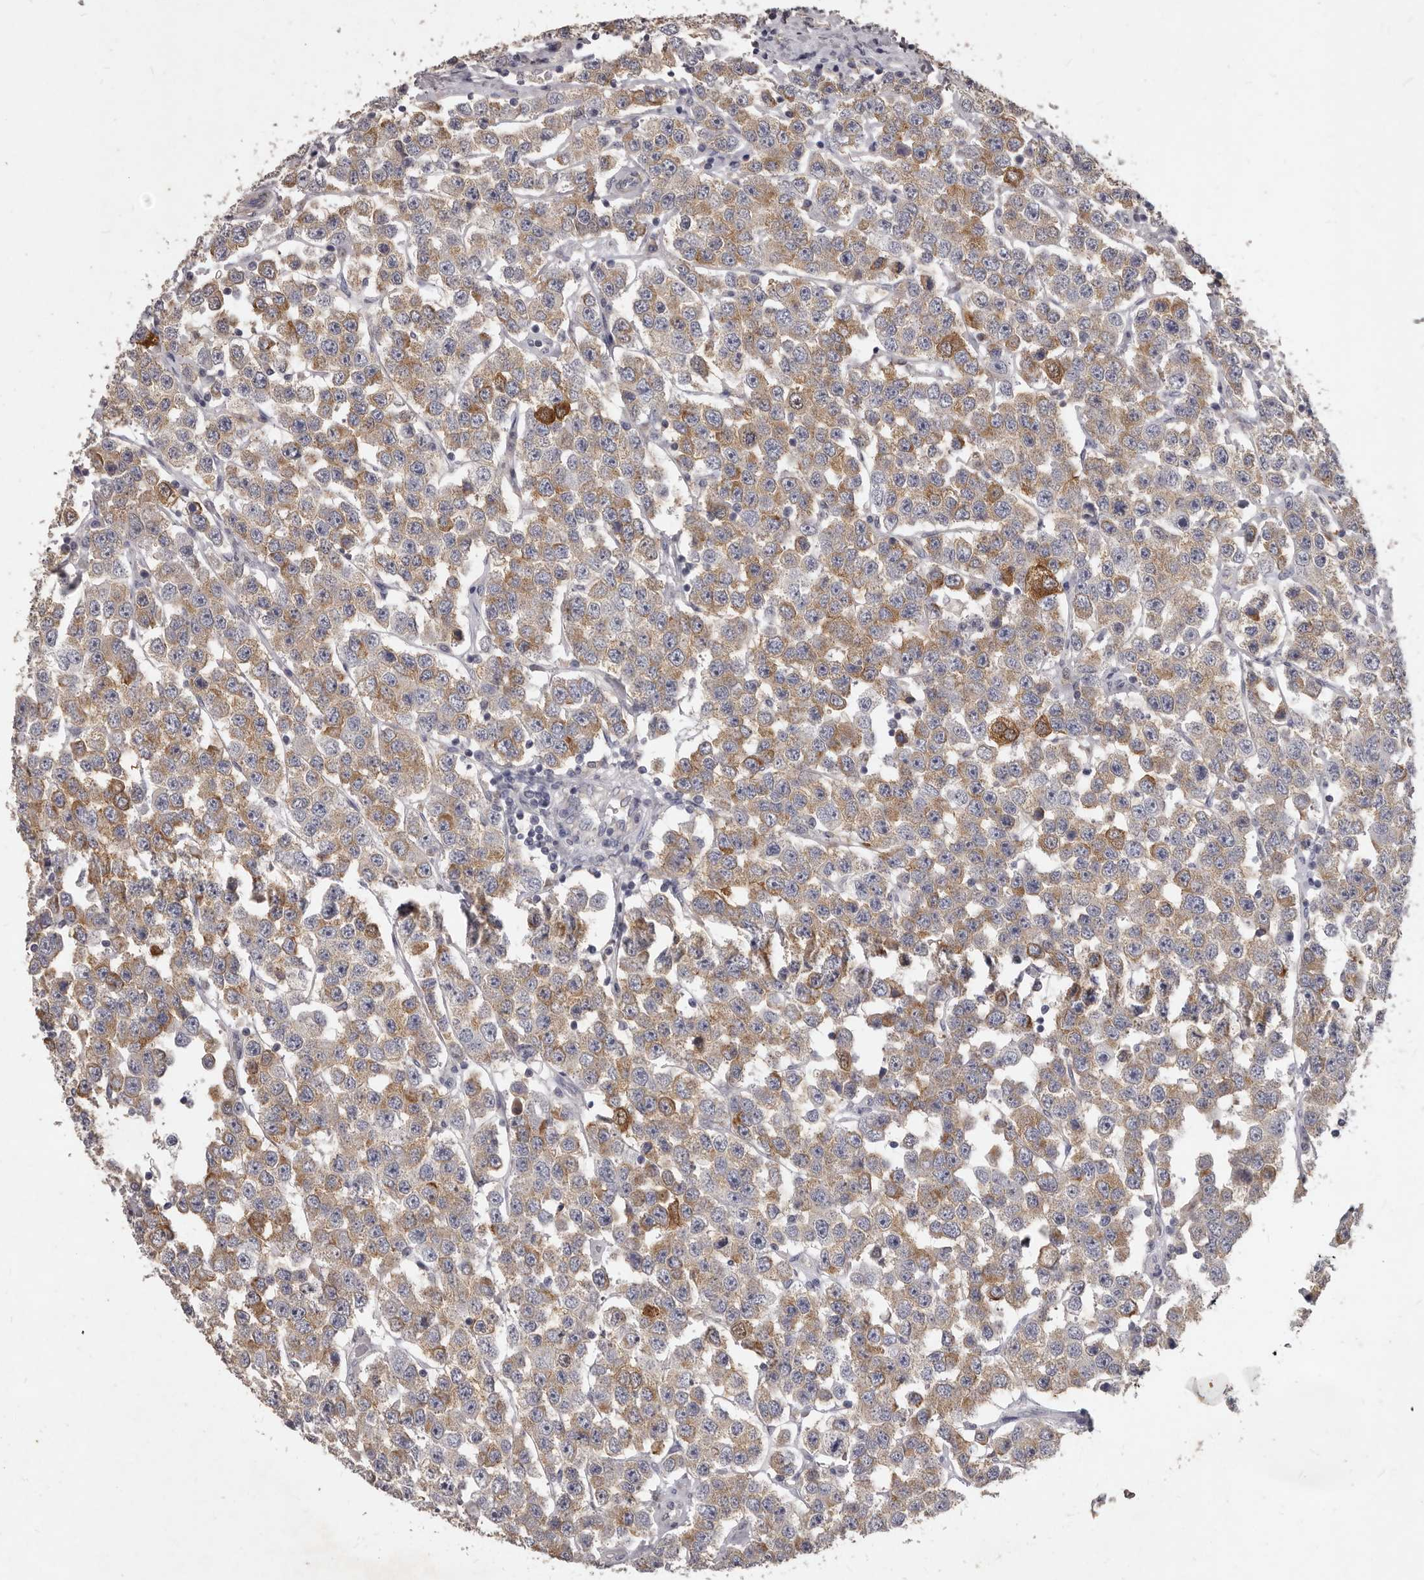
{"staining": {"intensity": "moderate", "quantity": ">75%", "location": "cytoplasmic/membranous"}, "tissue": "testis cancer", "cell_type": "Tumor cells", "image_type": "cancer", "snomed": [{"axis": "morphology", "description": "Seminoma, NOS"}, {"axis": "topography", "description": "Testis"}], "caption": "Protein expression analysis of human testis cancer (seminoma) reveals moderate cytoplasmic/membranous expression in about >75% of tumor cells.", "gene": "GPRC5C", "patient": {"sex": "male", "age": 28}}